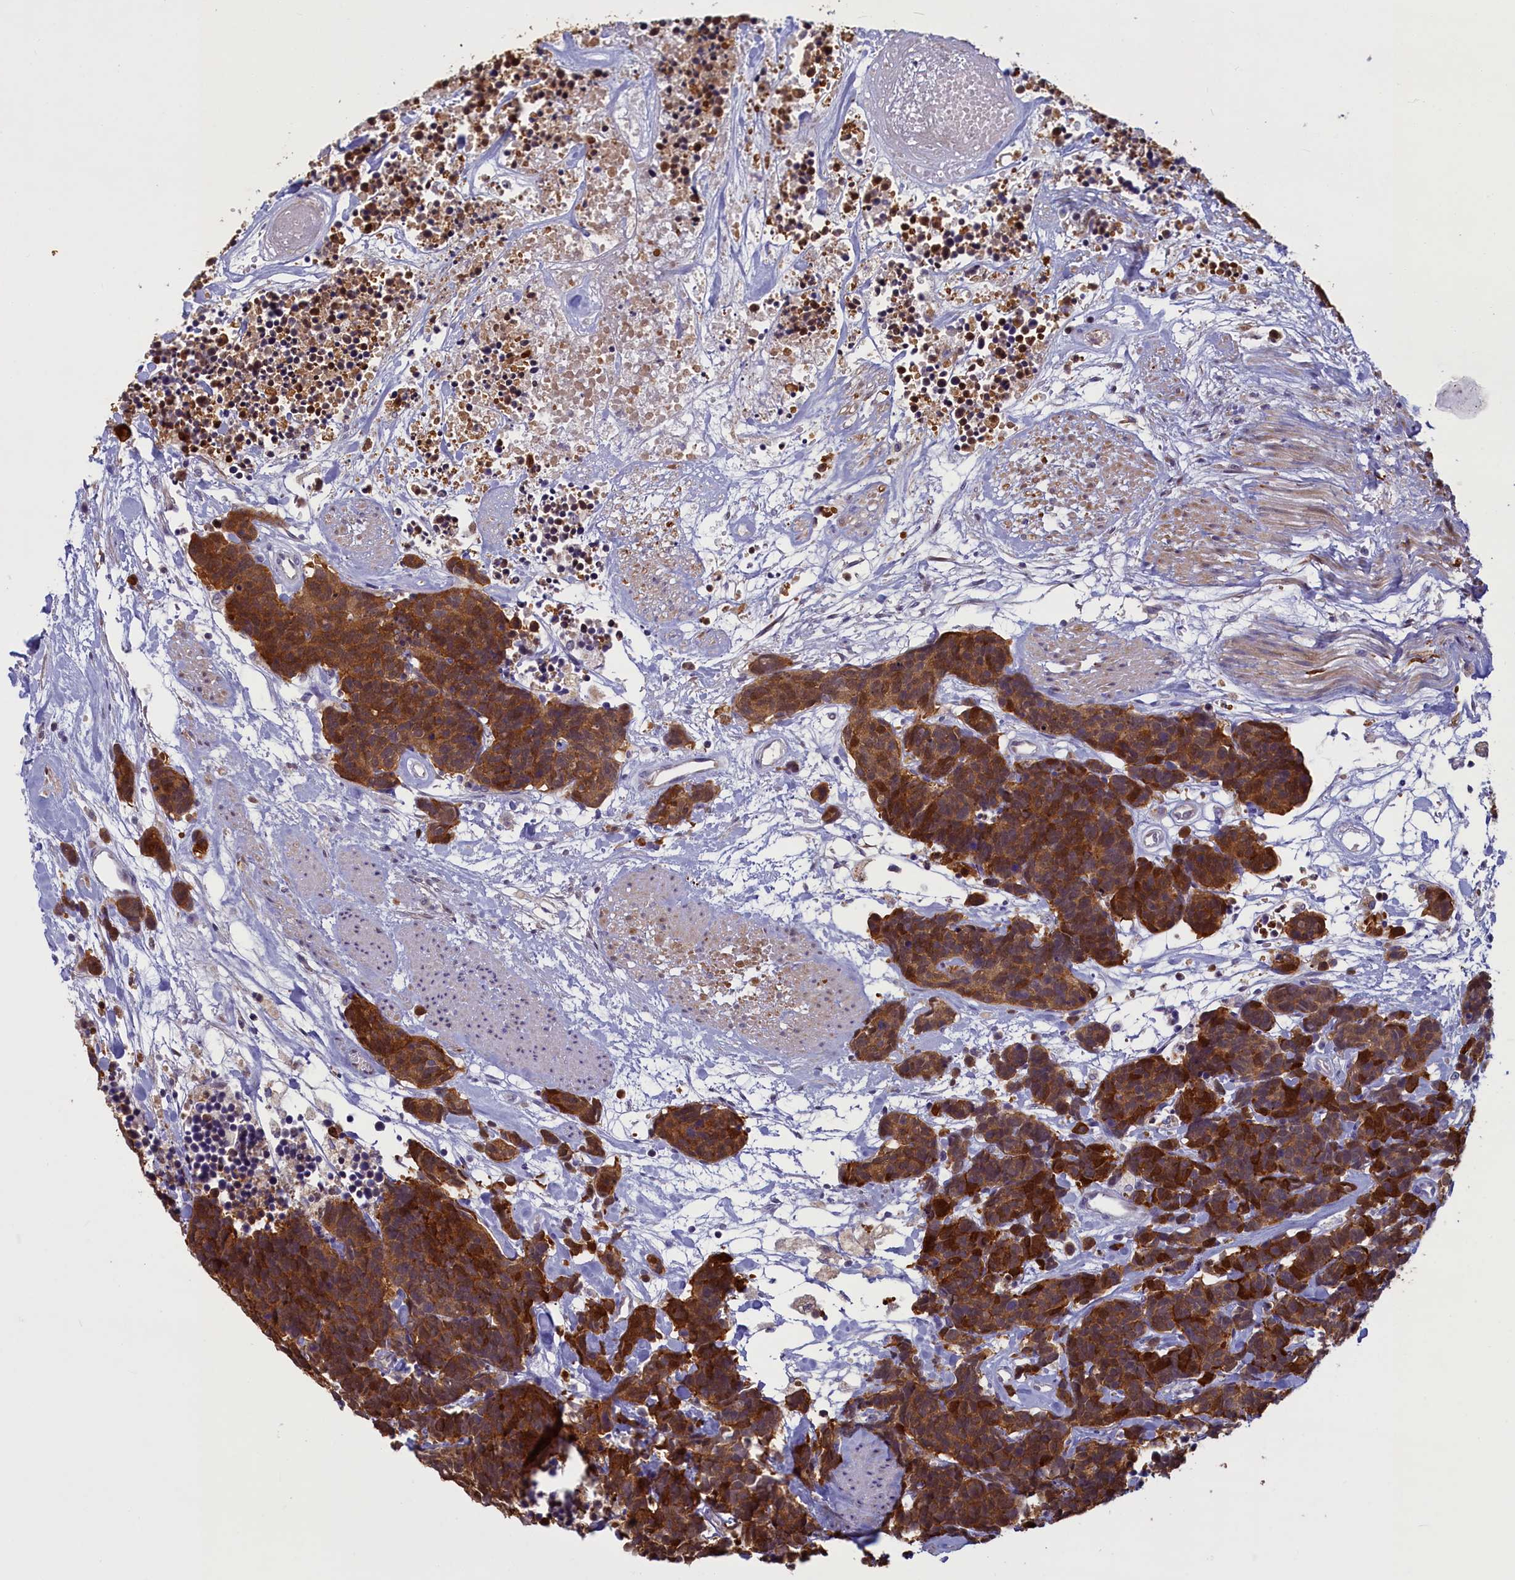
{"staining": {"intensity": "strong", "quantity": ">75%", "location": "cytoplasmic/membranous,nuclear"}, "tissue": "carcinoid", "cell_type": "Tumor cells", "image_type": "cancer", "snomed": [{"axis": "morphology", "description": "Carcinoma, NOS"}, {"axis": "morphology", "description": "Carcinoid, malignant, NOS"}, {"axis": "topography", "description": "Urinary bladder"}], "caption": "Immunohistochemical staining of carcinoid reveals strong cytoplasmic/membranous and nuclear protein expression in approximately >75% of tumor cells. (brown staining indicates protein expression, while blue staining denotes nuclei).", "gene": "UCHL3", "patient": {"sex": "male", "age": 57}}